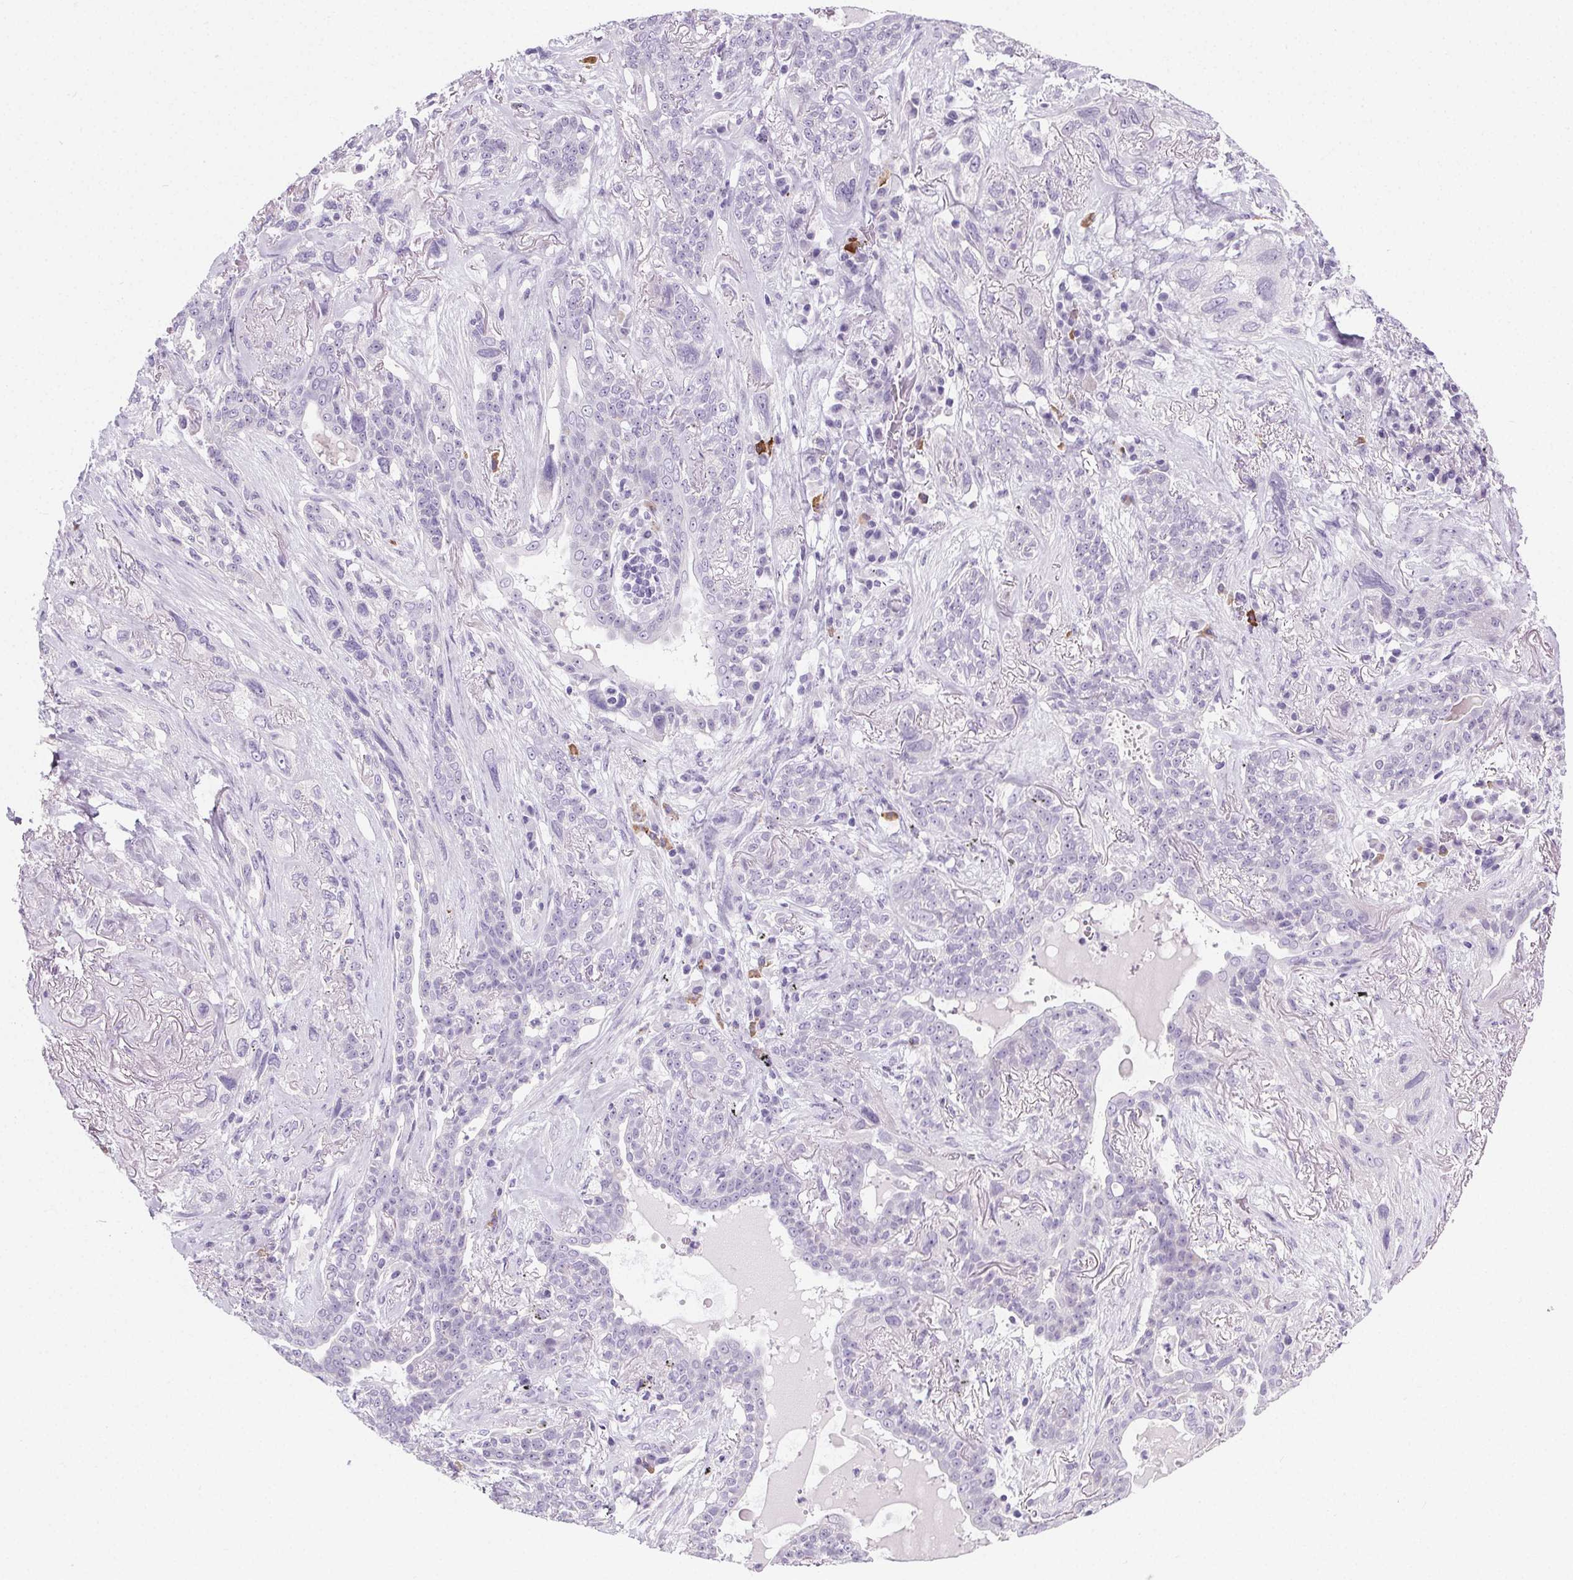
{"staining": {"intensity": "negative", "quantity": "none", "location": "none"}, "tissue": "lung cancer", "cell_type": "Tumor cells", "image_type": "cancer", "snomed": [{"axis": "morphology", "description": "Squamous cell carcinoma, NOS"}, {"axis": "topography", "description": "Lung"}], "caption": "Immunohistochemistry (IHC) image of neoplastic tissue: lung squamous cell carcinoma stained with DAB displays no significant protein expression in tumor cells.", "gene": "ELAVL2", "patient": {"sex": "female", "age": 70}}